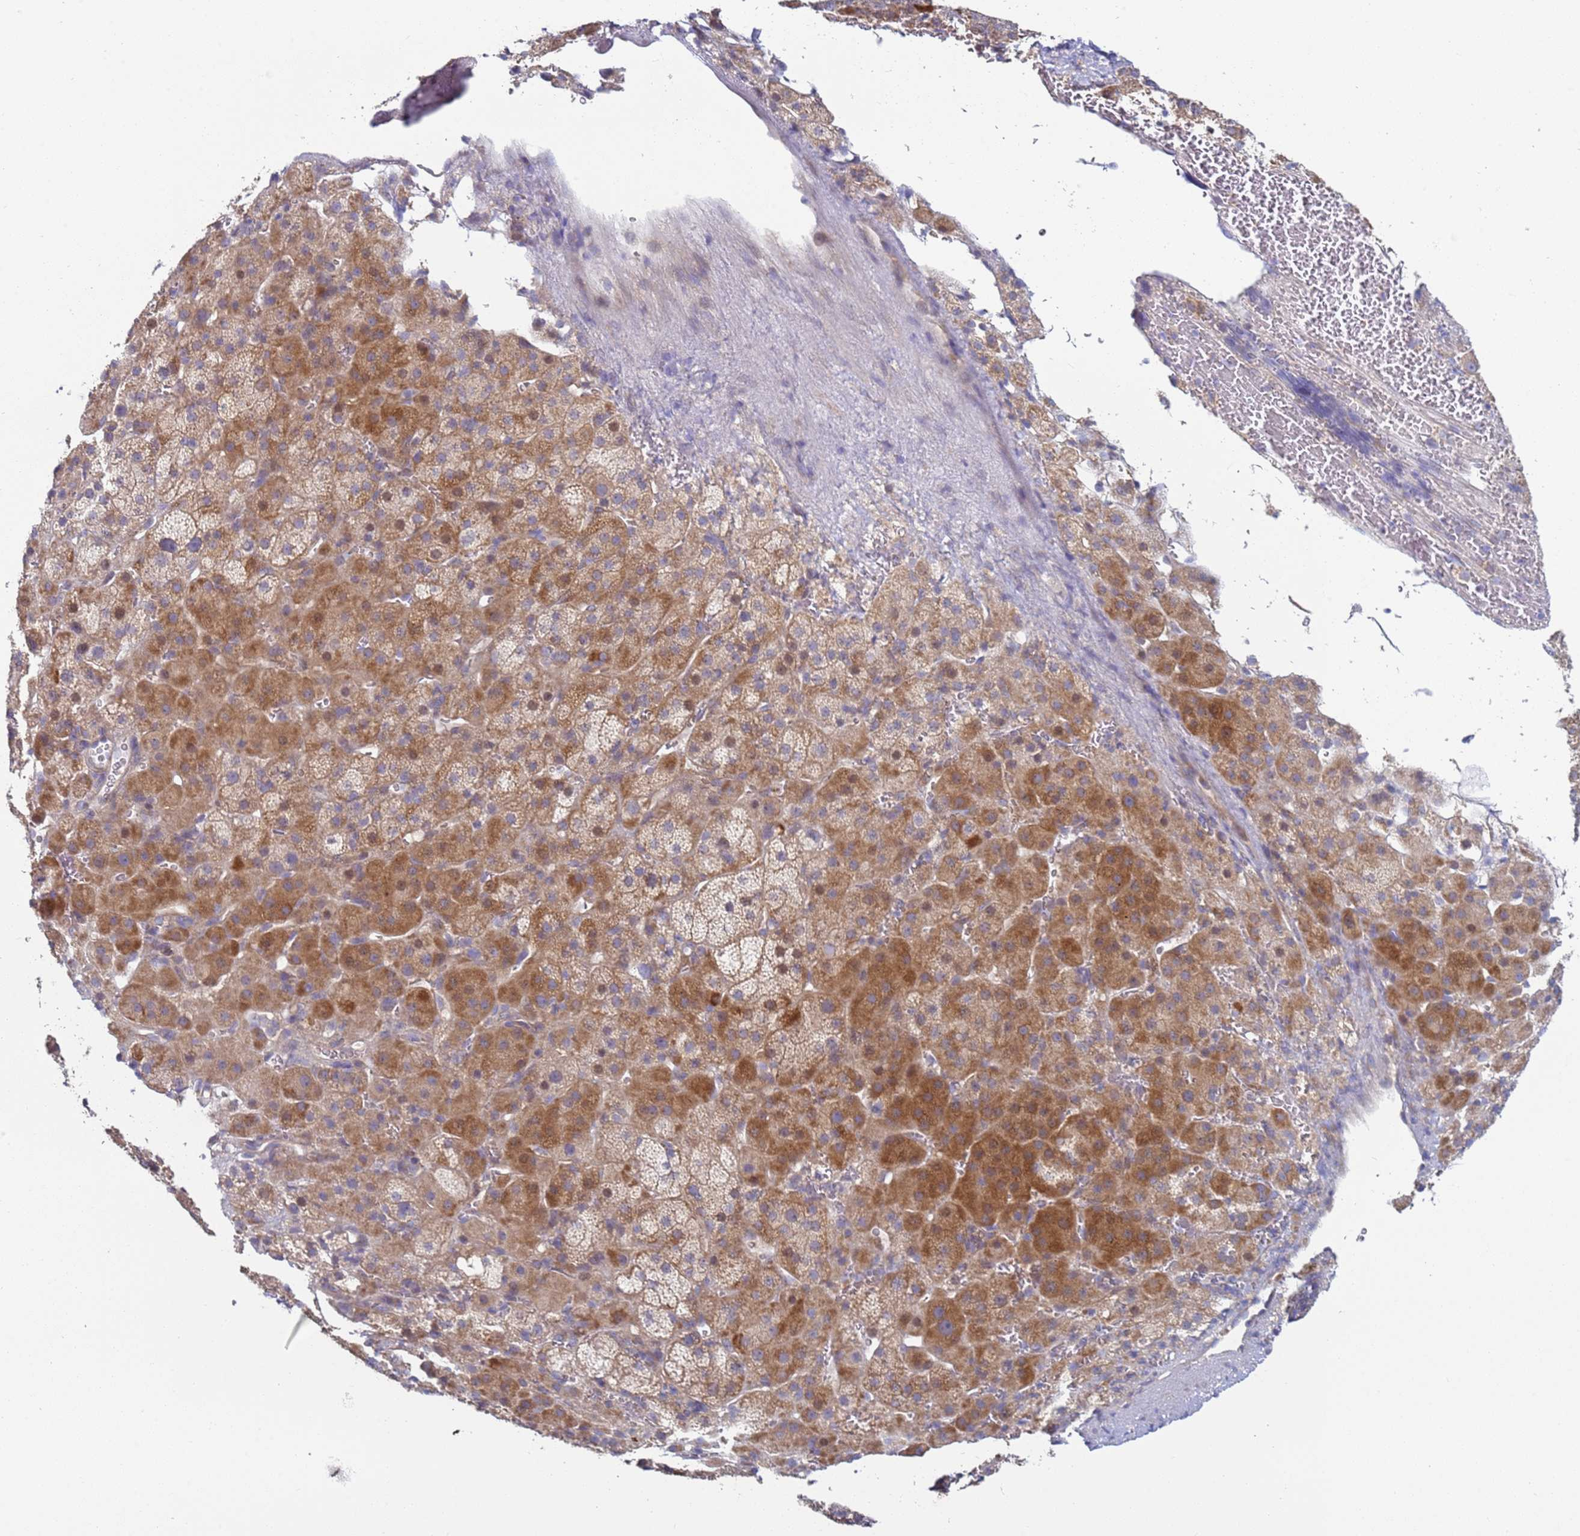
{"staining": {"intensity": "moderate", "quantity": "25%-75%", "location": "cytoplasmic/membranous"}, "tissue": "adrenal gland", "cell_type": "Glandular cells", "image_type": "normal", "snomed": [{"axis": "morphology", "description": "Normal tissue, NOS"}, {"axis": "topography", "description": "Adrenal gland"}], "caption": "Immunohistochemistry (DAB (3,3'-diaminobenzidine)) staining of normal human adrenal gland displays moderate cytoplasmic/membranous protein staining in about 25%-75% of glandular cells.", "gene": "DIP2B", "patient": {"sex": "female", "age": 57}}